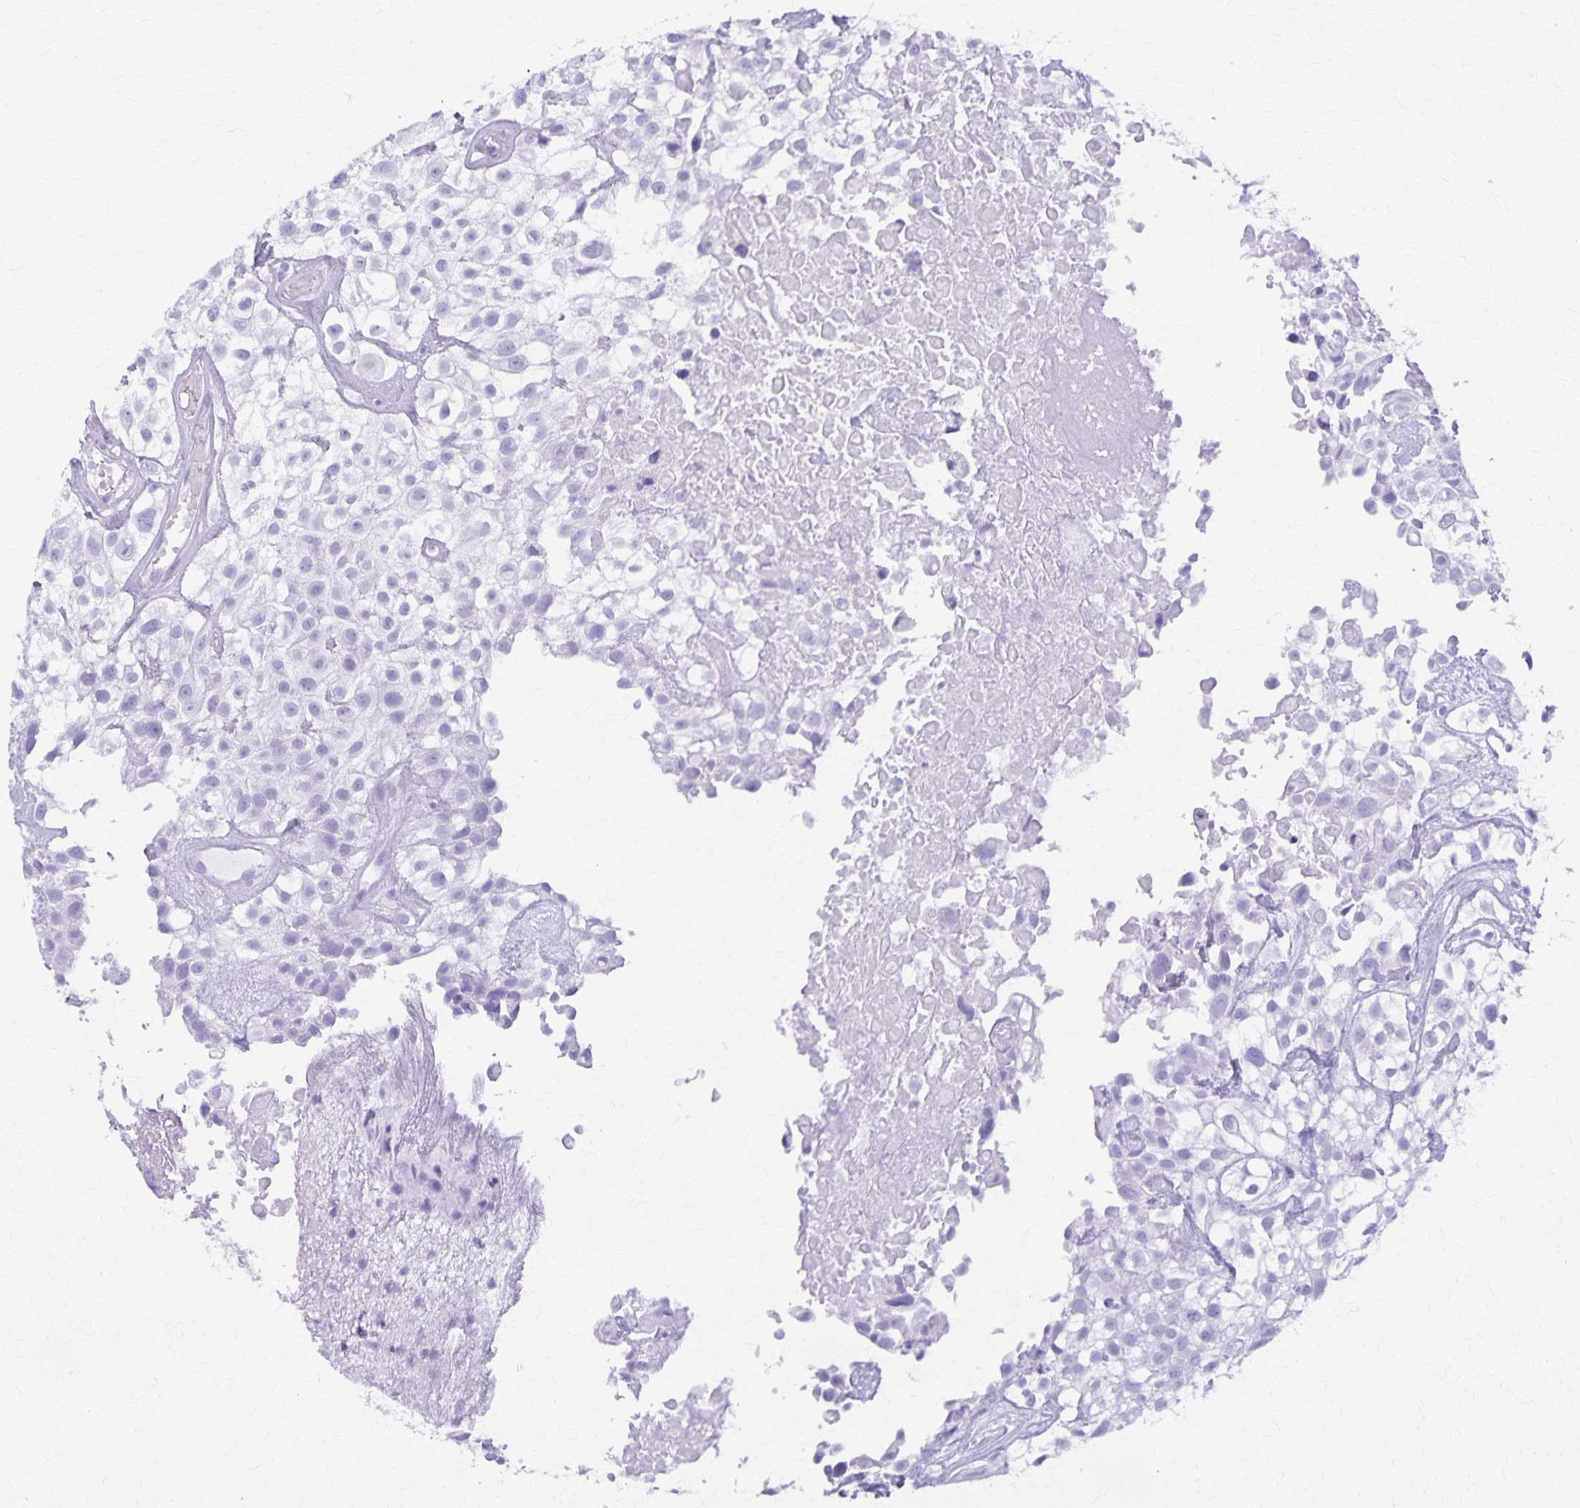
{"staining": {"intensity": "negative", "quantity": "none", "location": "none"}, "tissue": "urothelial cancer", "cell_type": "Tumor cells", "image_type": "cancer", "snomed": [{"axis": "morphology", "description": "Urothelial carcinoma, High grade"}, {"axis": "topography", "description": "Urinary bladder"}], "caption": "High magnification brightfield microscopy of urothelial cancer stained with DAB (3,3'-diaminobenzidine) (brown) and counterstained with hematoxylin (blue): tumor cells show no significant expression. Nuclei are stained in blue.", "gene": "DEFA5", "patient": {"sex": "male", "age": 56}}